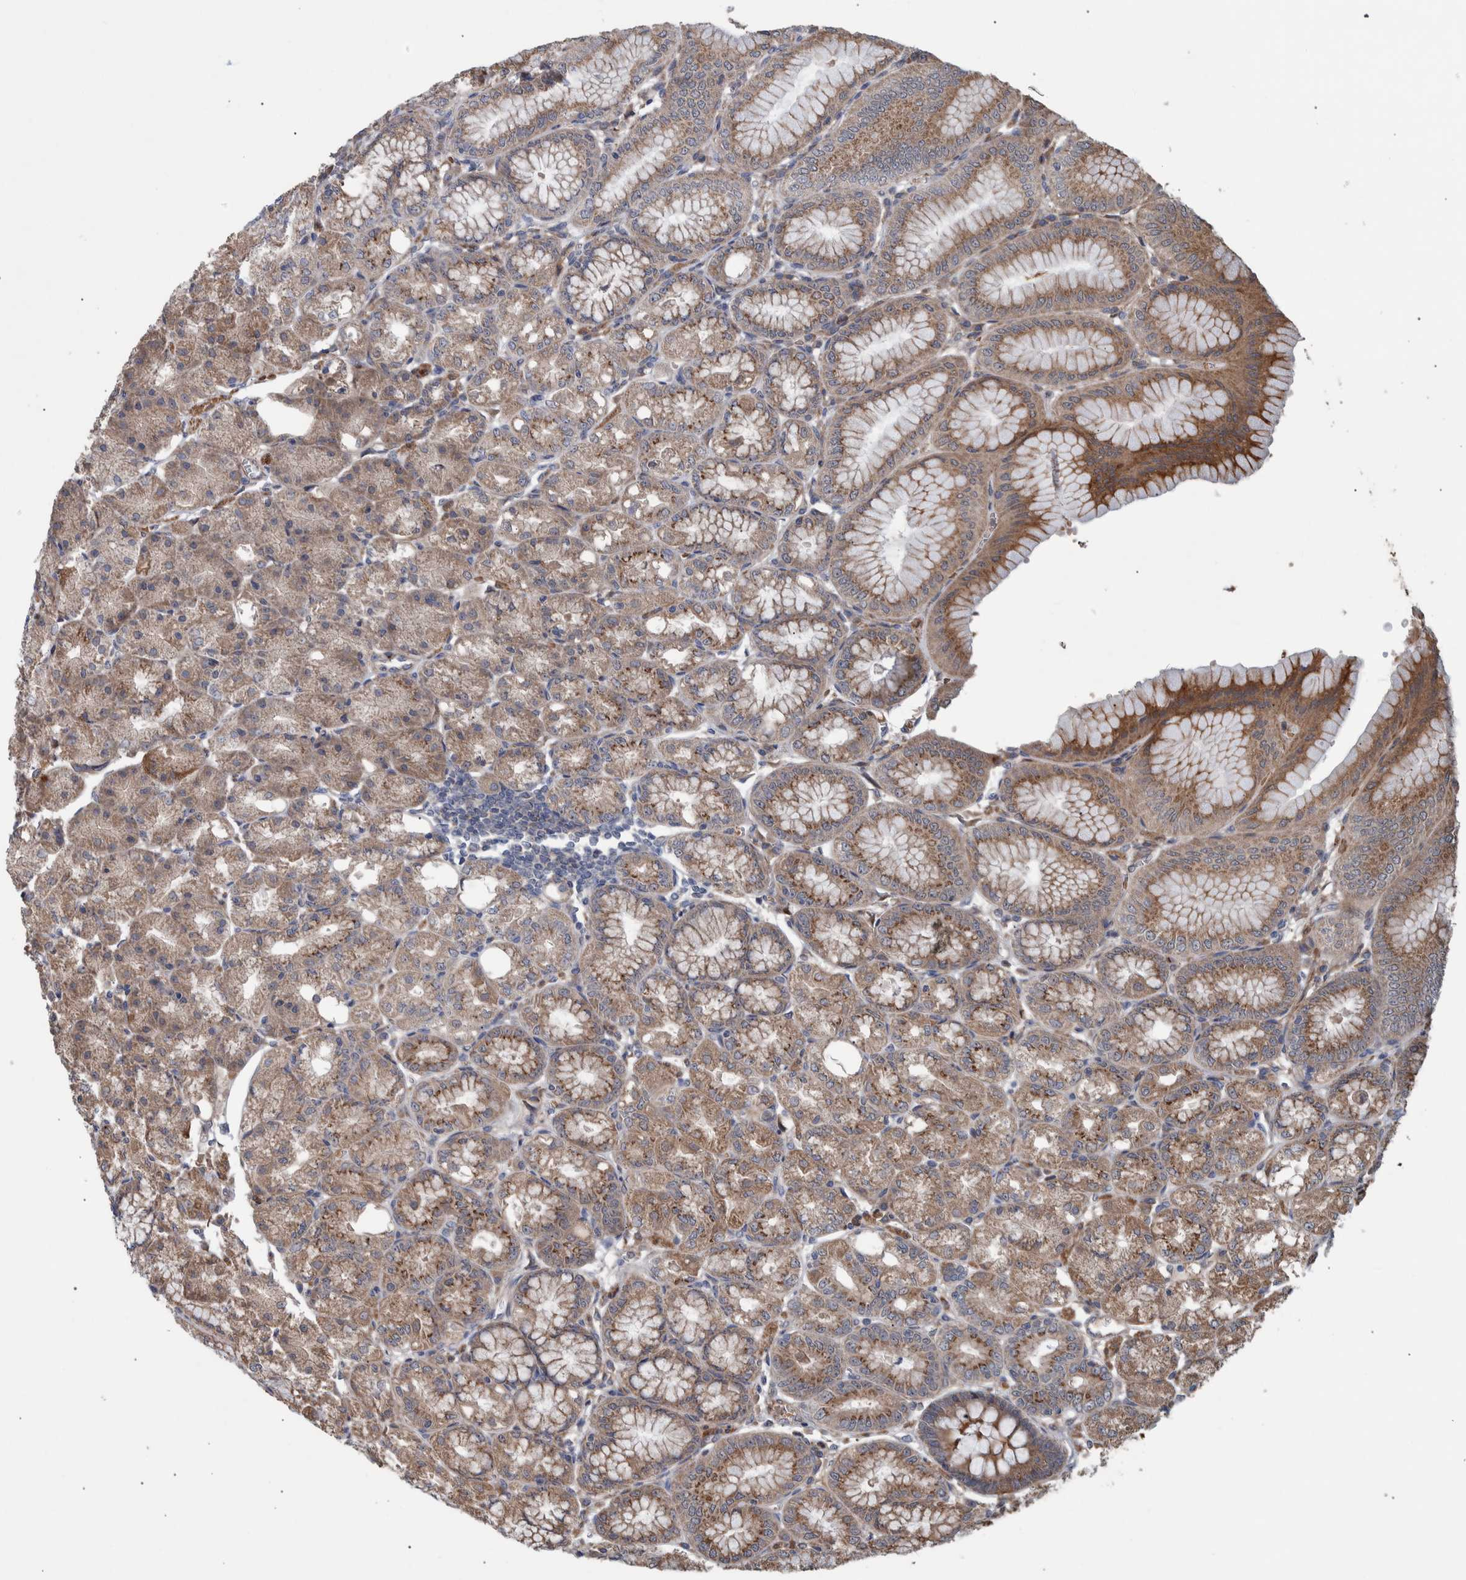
{"staining": {"intensity": "moderate", "quantity": ">75%", "location": "cytoplasmic/membranous"}, "tissue": "stomach", "cell_type": "Glandular cells", "image_type": "normal", "snomed": [{"axis": "morphology", "description": "Normal tissue, NOS"}, {"axis": "topography", "description": "Stomach, lower"}], "caption": "The immunohistochemical stain shows moderate cytoplasmic/membranous staining in glandular cells of normal stomach.", "gene": "B3GNTL1", "patient": {"sex": "male", "age": 71}}